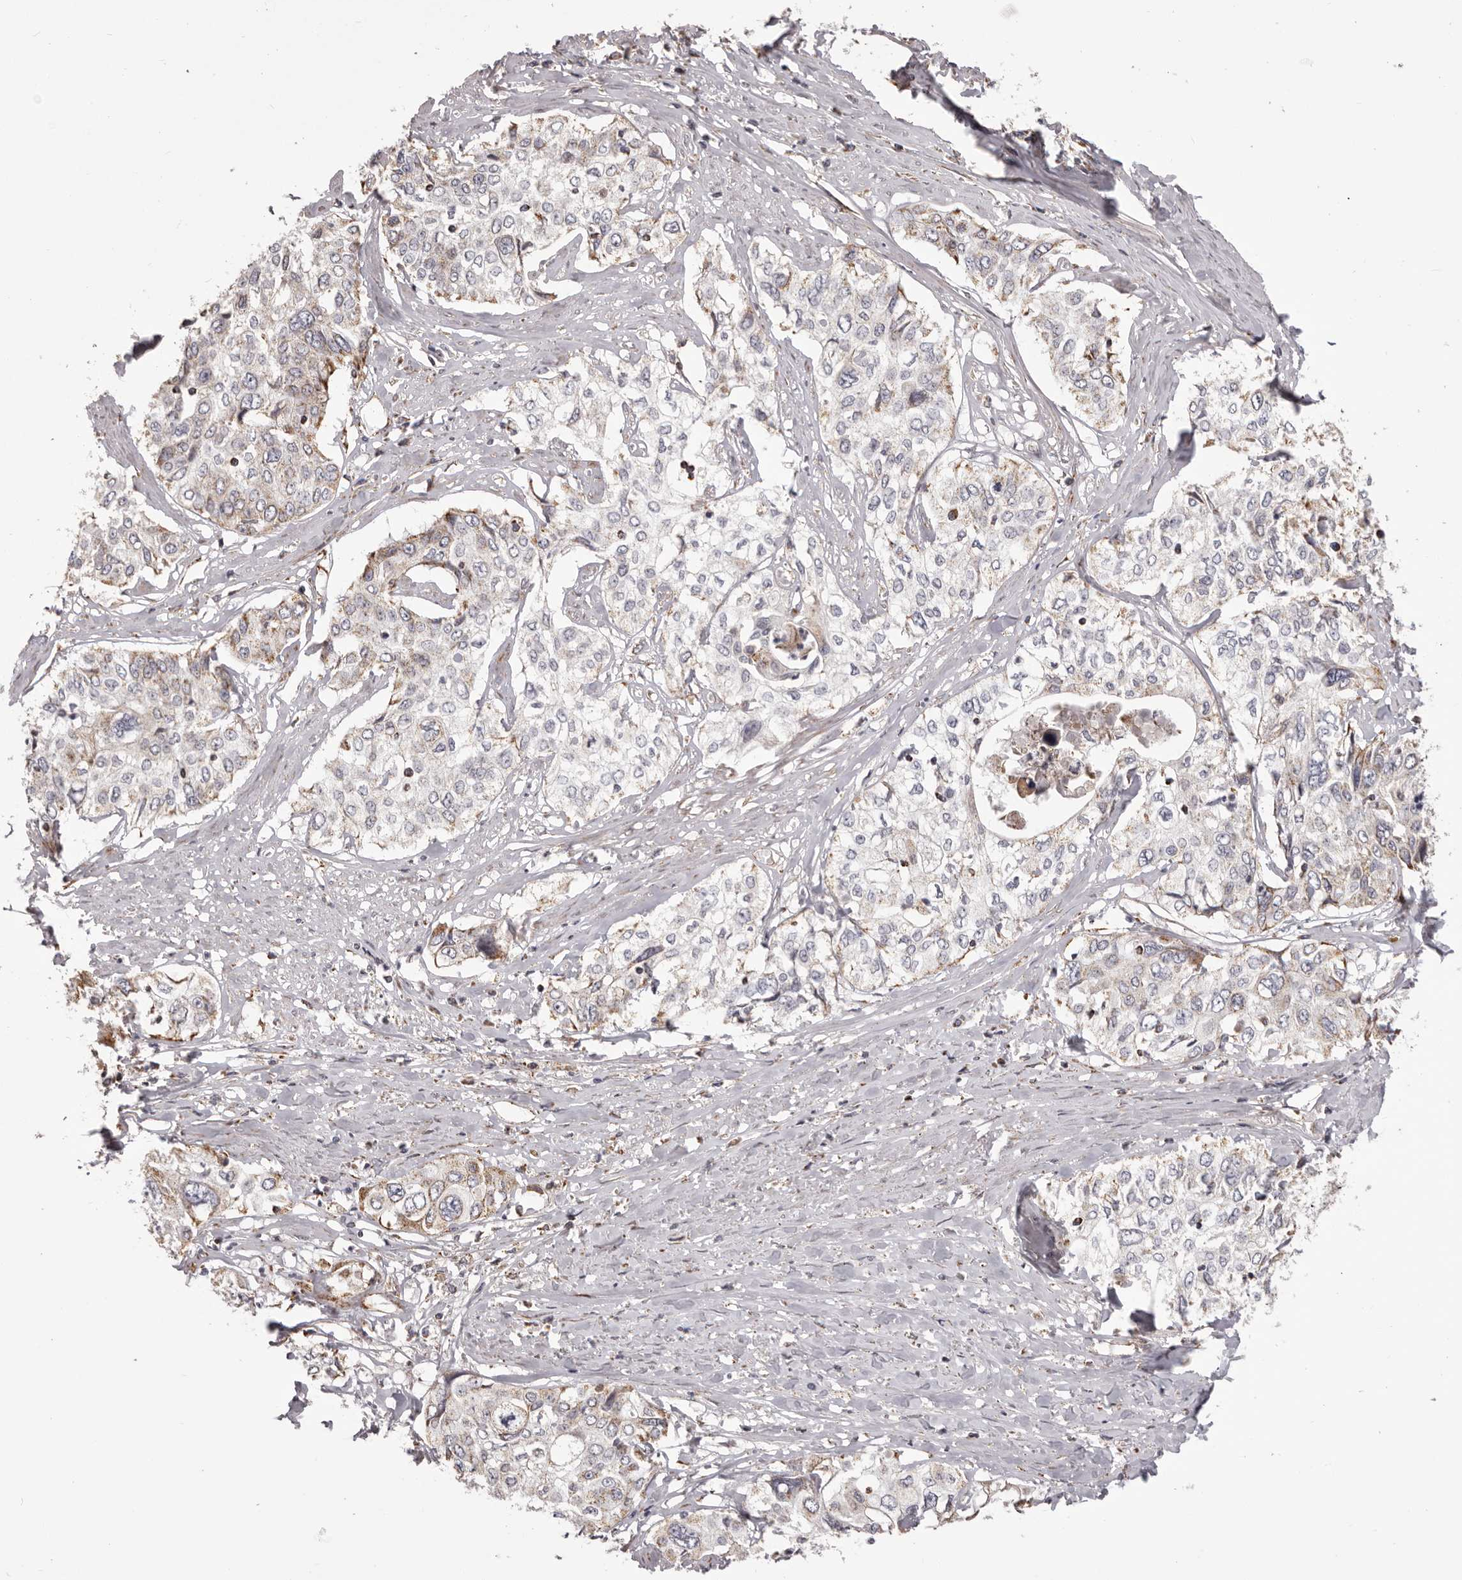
{"staining": {"intensity": "weak", "quantity": "<25%", "location": "cytoplasmic/membranous"}, "tissue": "cervical cancer", "cell_type": "Tumor cells", "image_type": "cancer", "snomed": [{"axis": "morphology", "description": "Squamous cell carcinoma, NOS"}, {"axis": "topography", "description": "Cervix"}], "caption": "IHC of human cervical cancer (squamous cell carcinoma) displays no positivity in tumor cells. The staining was performed using DAB to visualize the protein expression in brown, while the nuclei were stained in blue with hematoxylin (Magnification: 20x).", "gene": "CHRM2", "patient": {"sex": "female", "age": 31}}